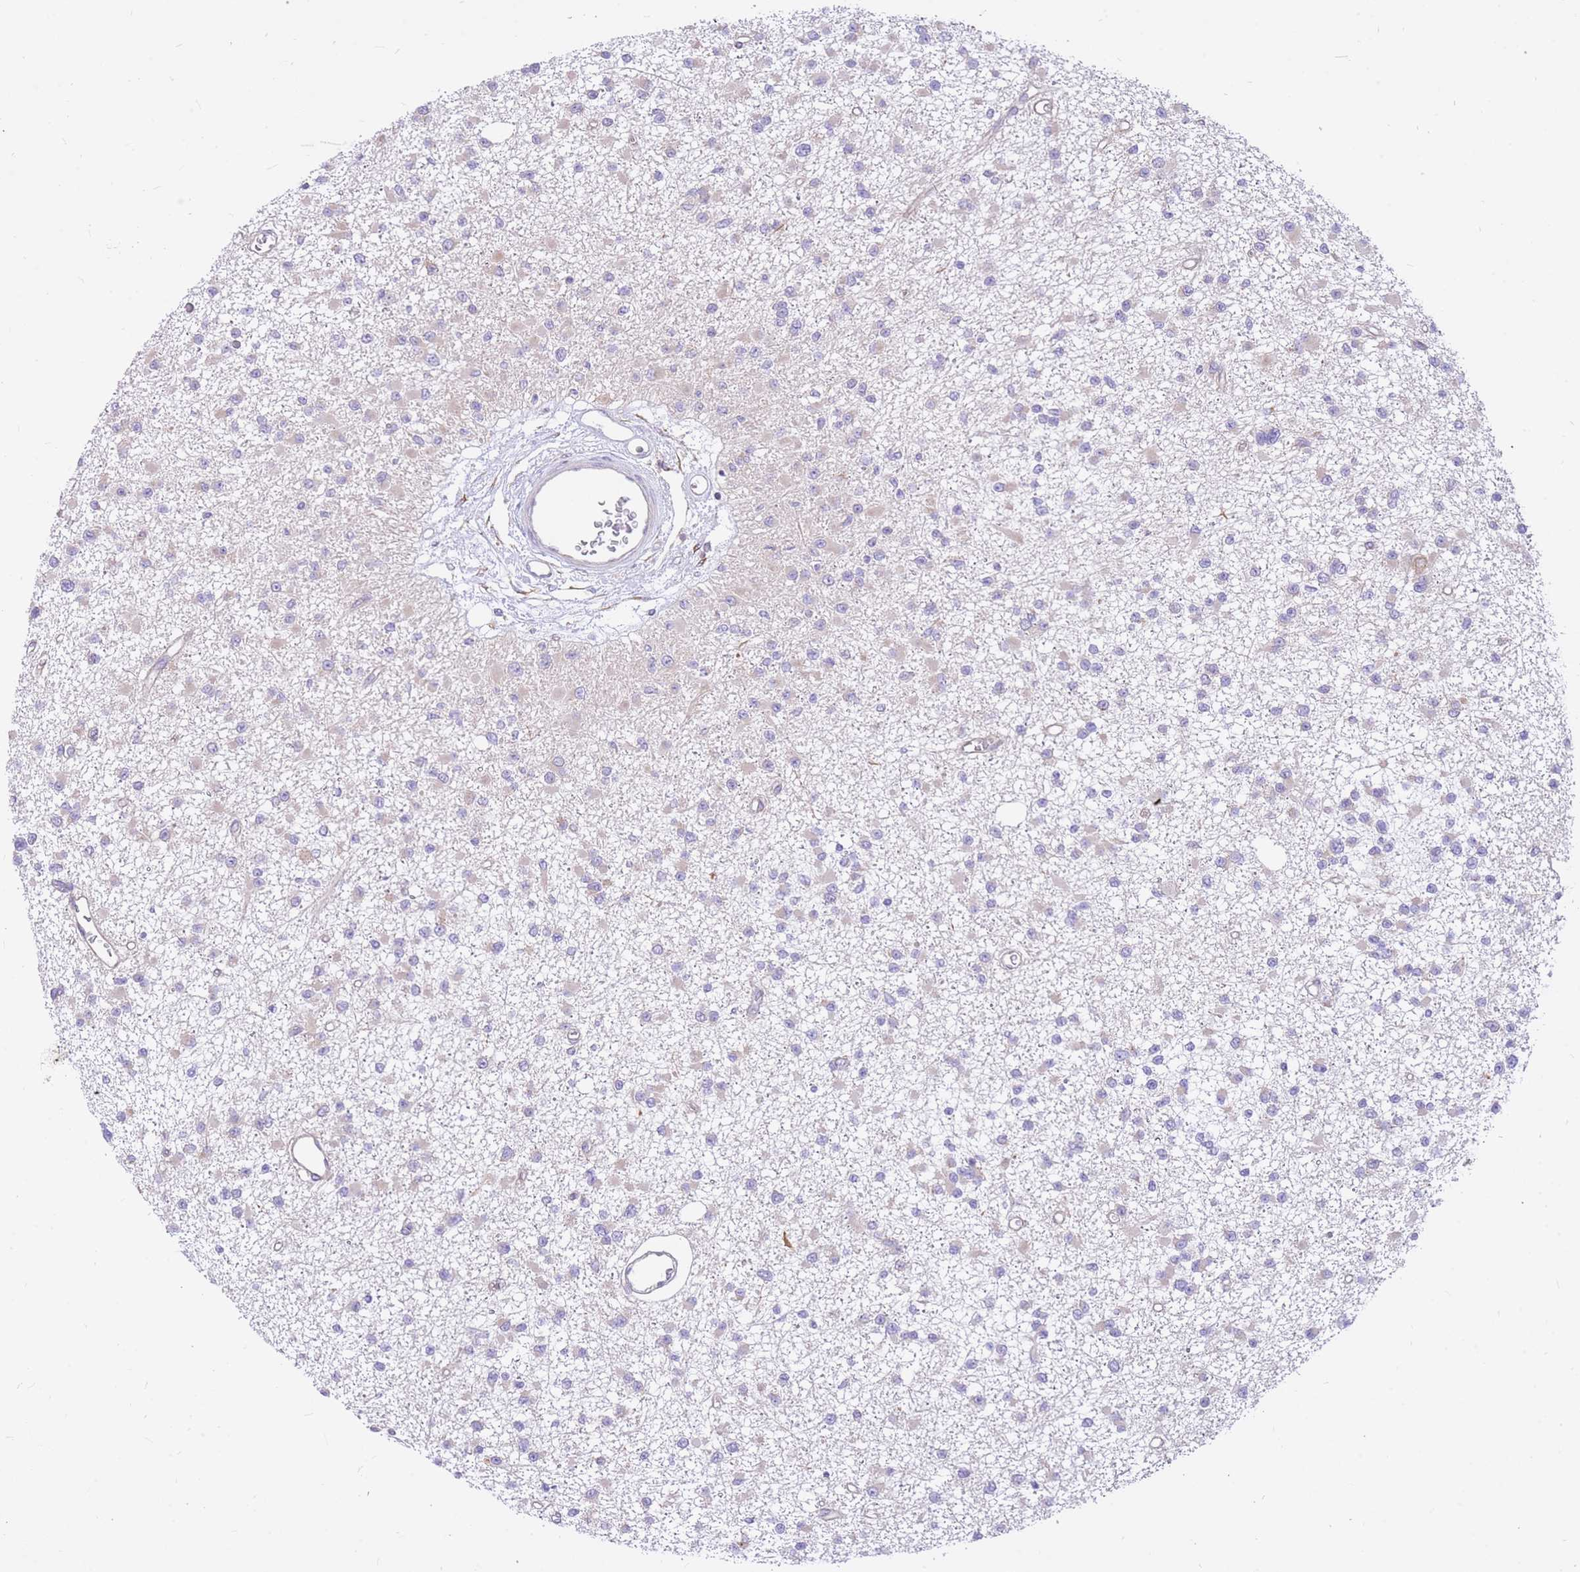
{"staining": {"intensity": "negative", "quantity": "none", "location": "none"}, "tissue": "glioma", "cell_type": "Tumor cells", "image_type": "cancer", "snomed": [{"axis": "morphology", "description": "Glioma, malignant, Low grade"}, {"axis": "topography", "description": "Brain"}], "caption": "DAB (3,3'-diaminobenzidine) immunohistochemical staining of glioma demonstrates no significant expression in tumor cells.", "gene": "GBP7", "patient": {"sex": "female", "age": 22}}